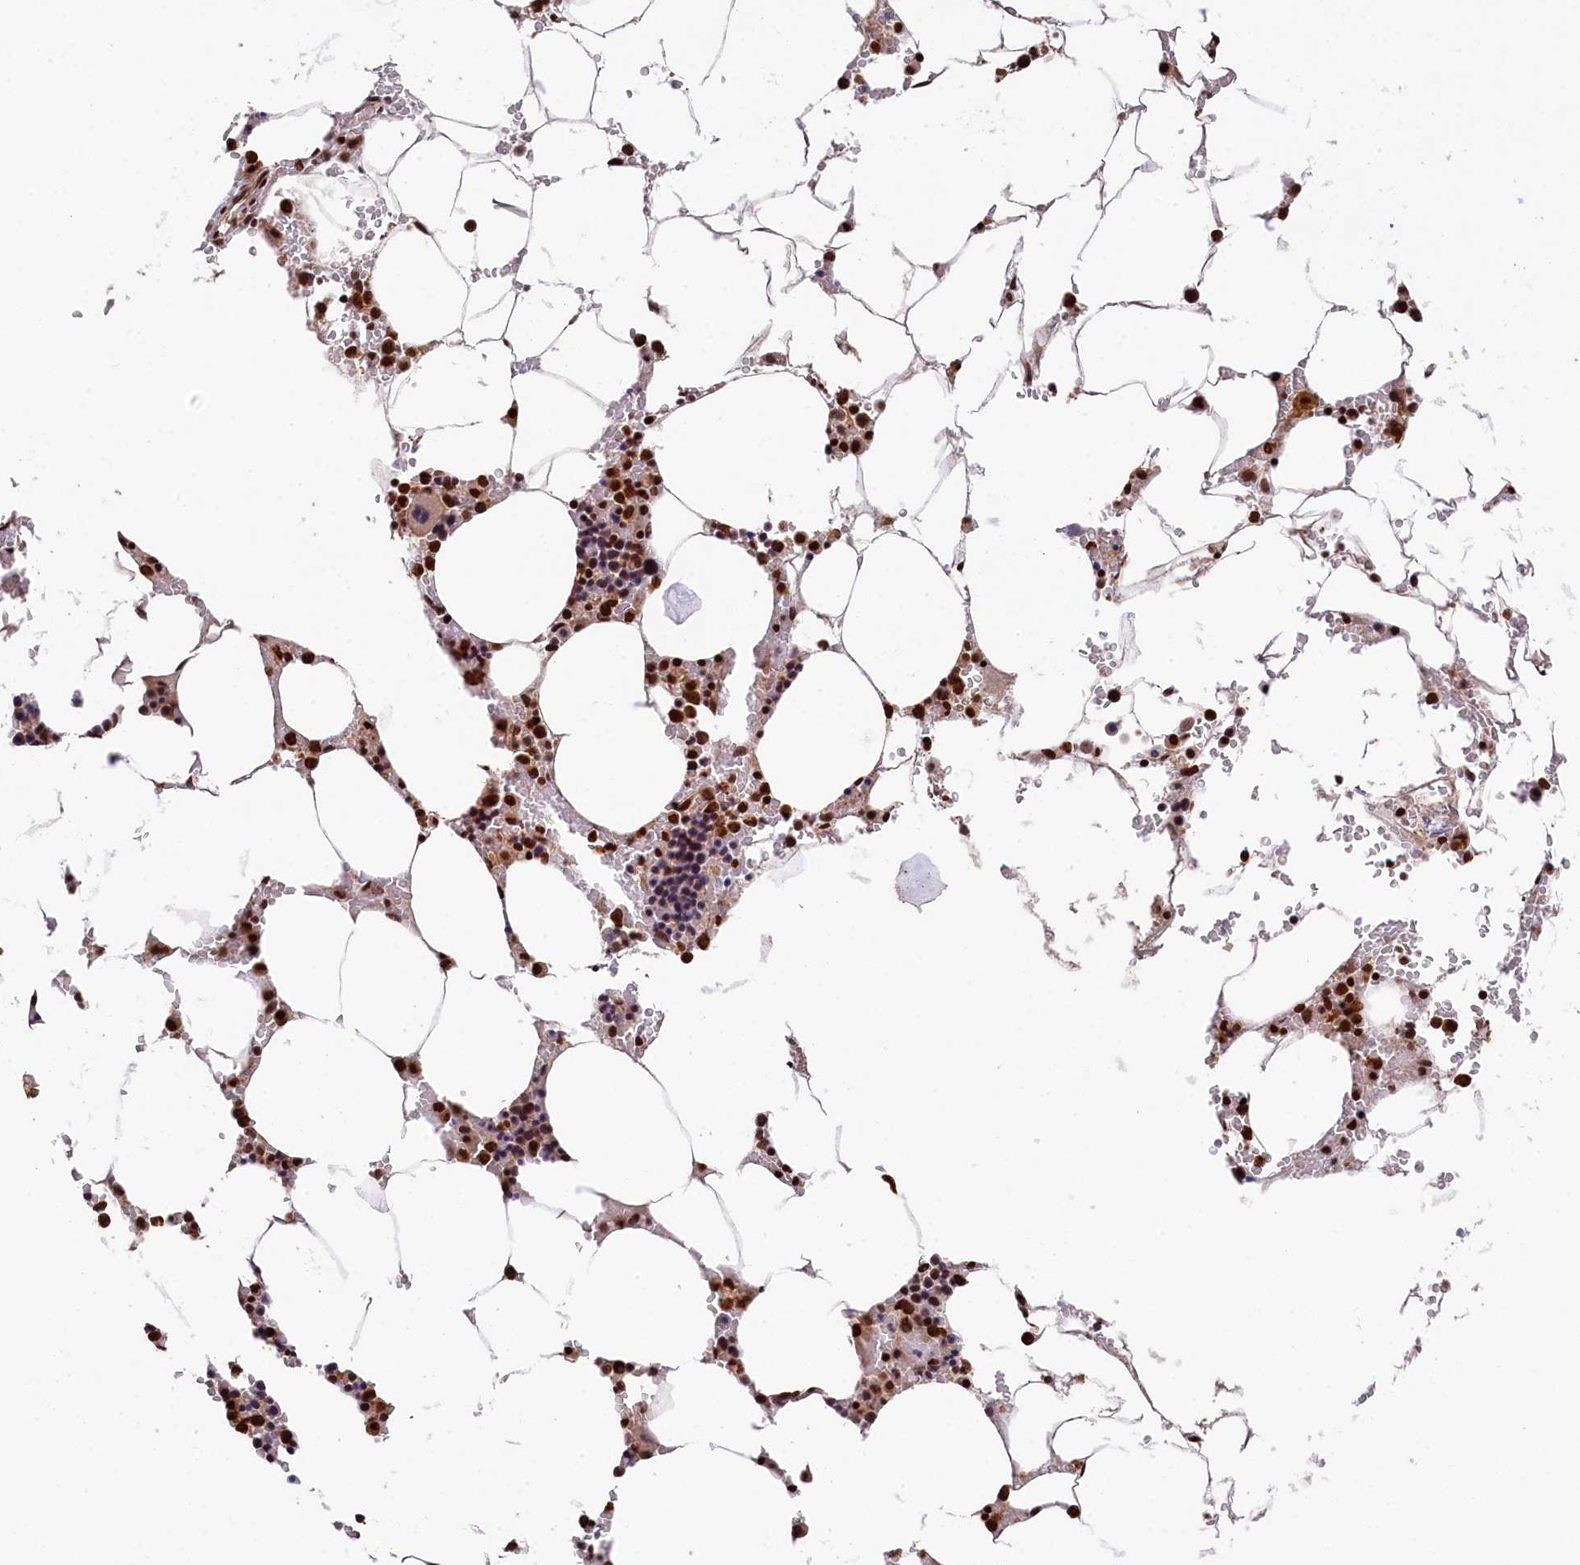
{"staining": {"intensity": "strong", "quantity": ">75%", "location": "nuclear"}, "tissue": "bone marrow", "cell_type": "Hematopoietic cells", "image_type": "normal", "snomed": [{"axis": "morphology", "description": "Normal tissue, NOS"}, {"axis": "topography", "description": "Bone marrow"}], "caption": "Immunohistochemistry (IHC) histopathology image of benign bone marrow: bone marrow stained using immunohistochemistry reveals high levels of strong protein expression localized specifically in the nuclear of hematopoietic cells, appearing as a nuclear brown color.", "gene": "ADIG", "patient": {"sex": "male", "age": 70}}